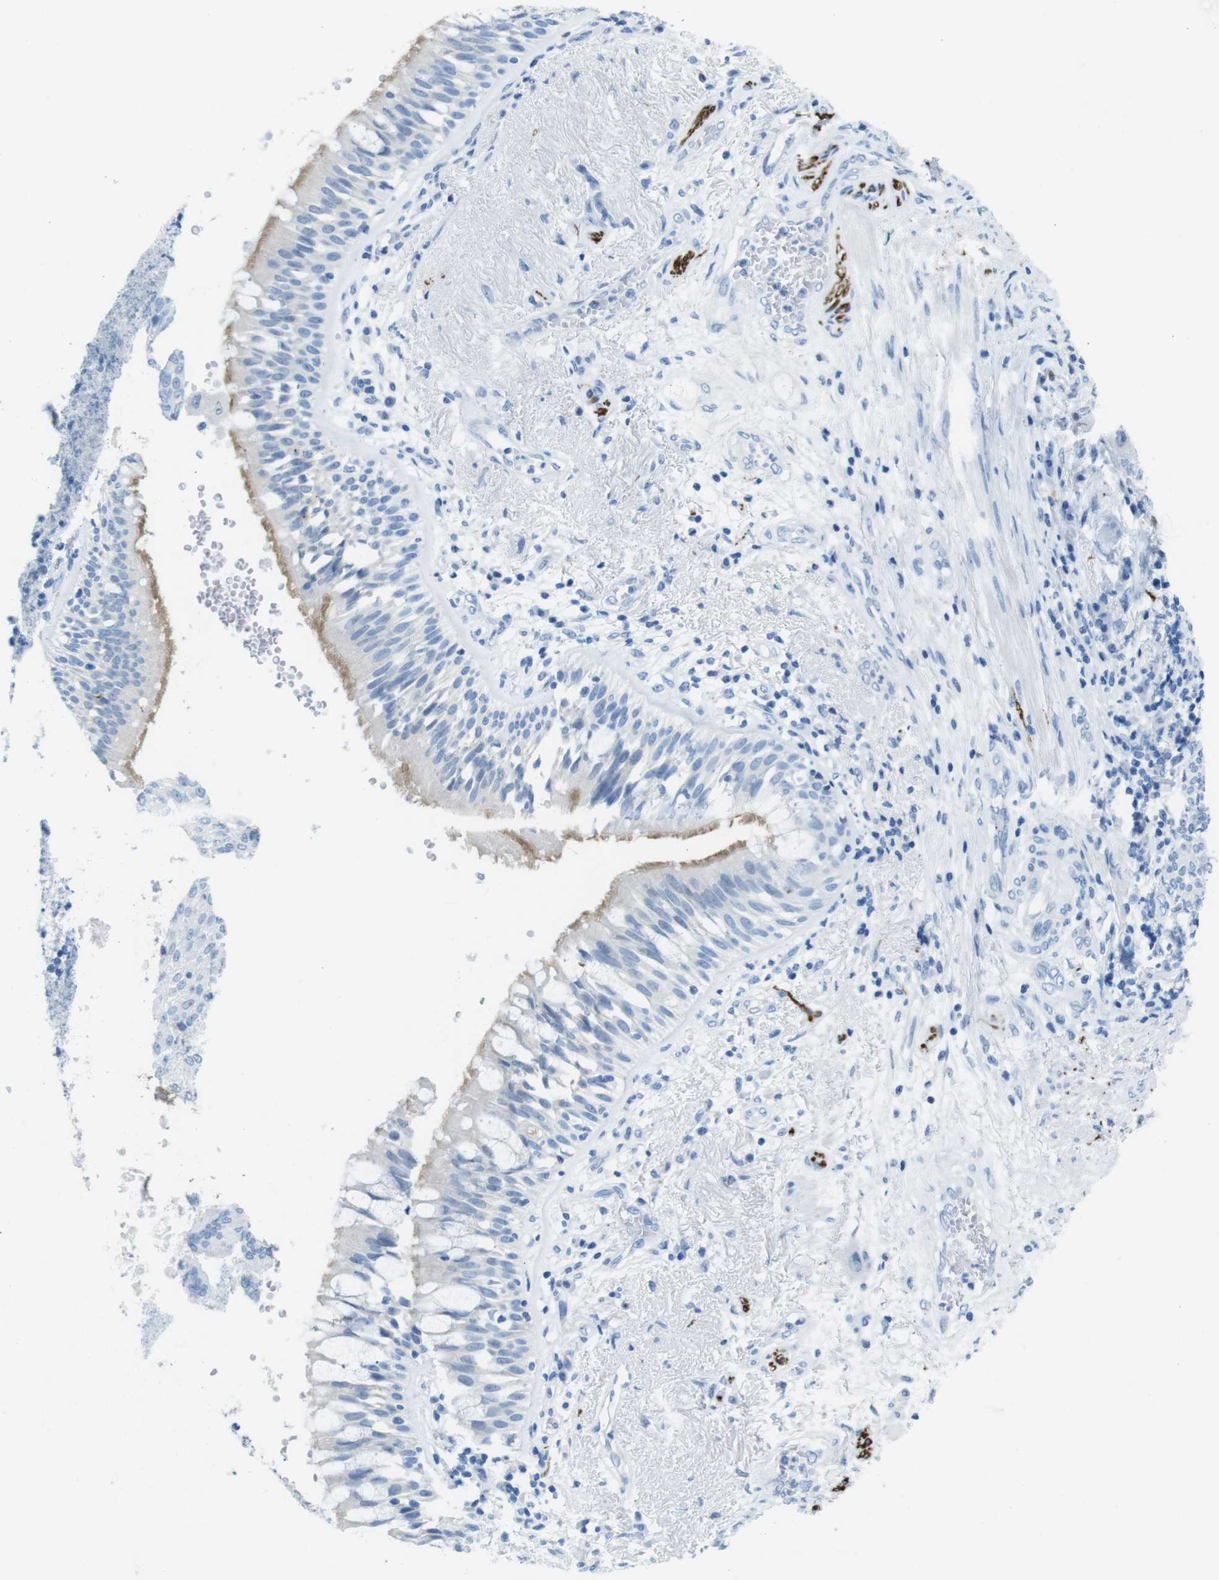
{"staining": {"intensity": "moderate", "quantity": "<25%", "location": "cytoplasmic/membranous"}, "tissue": "bronchus", "cell_type": "Respiratory epithelial cells", "image_type": "normal", "snomed": [{"axis": "morphology", "description": "Normal tissue, NOS"}, {"axis": "morphology", "description": "Adenocarcinoma, NOS"}, {"axis": "morphology", "description": "Adenocarcinoma, metastatic, NOS"}, {"axis": "topography", "description": "Lymph node"}, {"axis": "topography", "description": "Bronchus"}, {"axis": "topography", "description": "Lung"}], "caption": "Immunohistochemical staining of unremarkable bronchus exhibits low levels of moderate cytoplasmic/membranous staining in approximately <25% of respiratory epithelial cells. The staining was performed using DAB (3,3'-diaminobenzidine), with brown indicating positive protein expression. Nuclei are stained blue with hematoxylin.", "gene": "GAP43", "patient": {"sex": "female", "age": 54}}